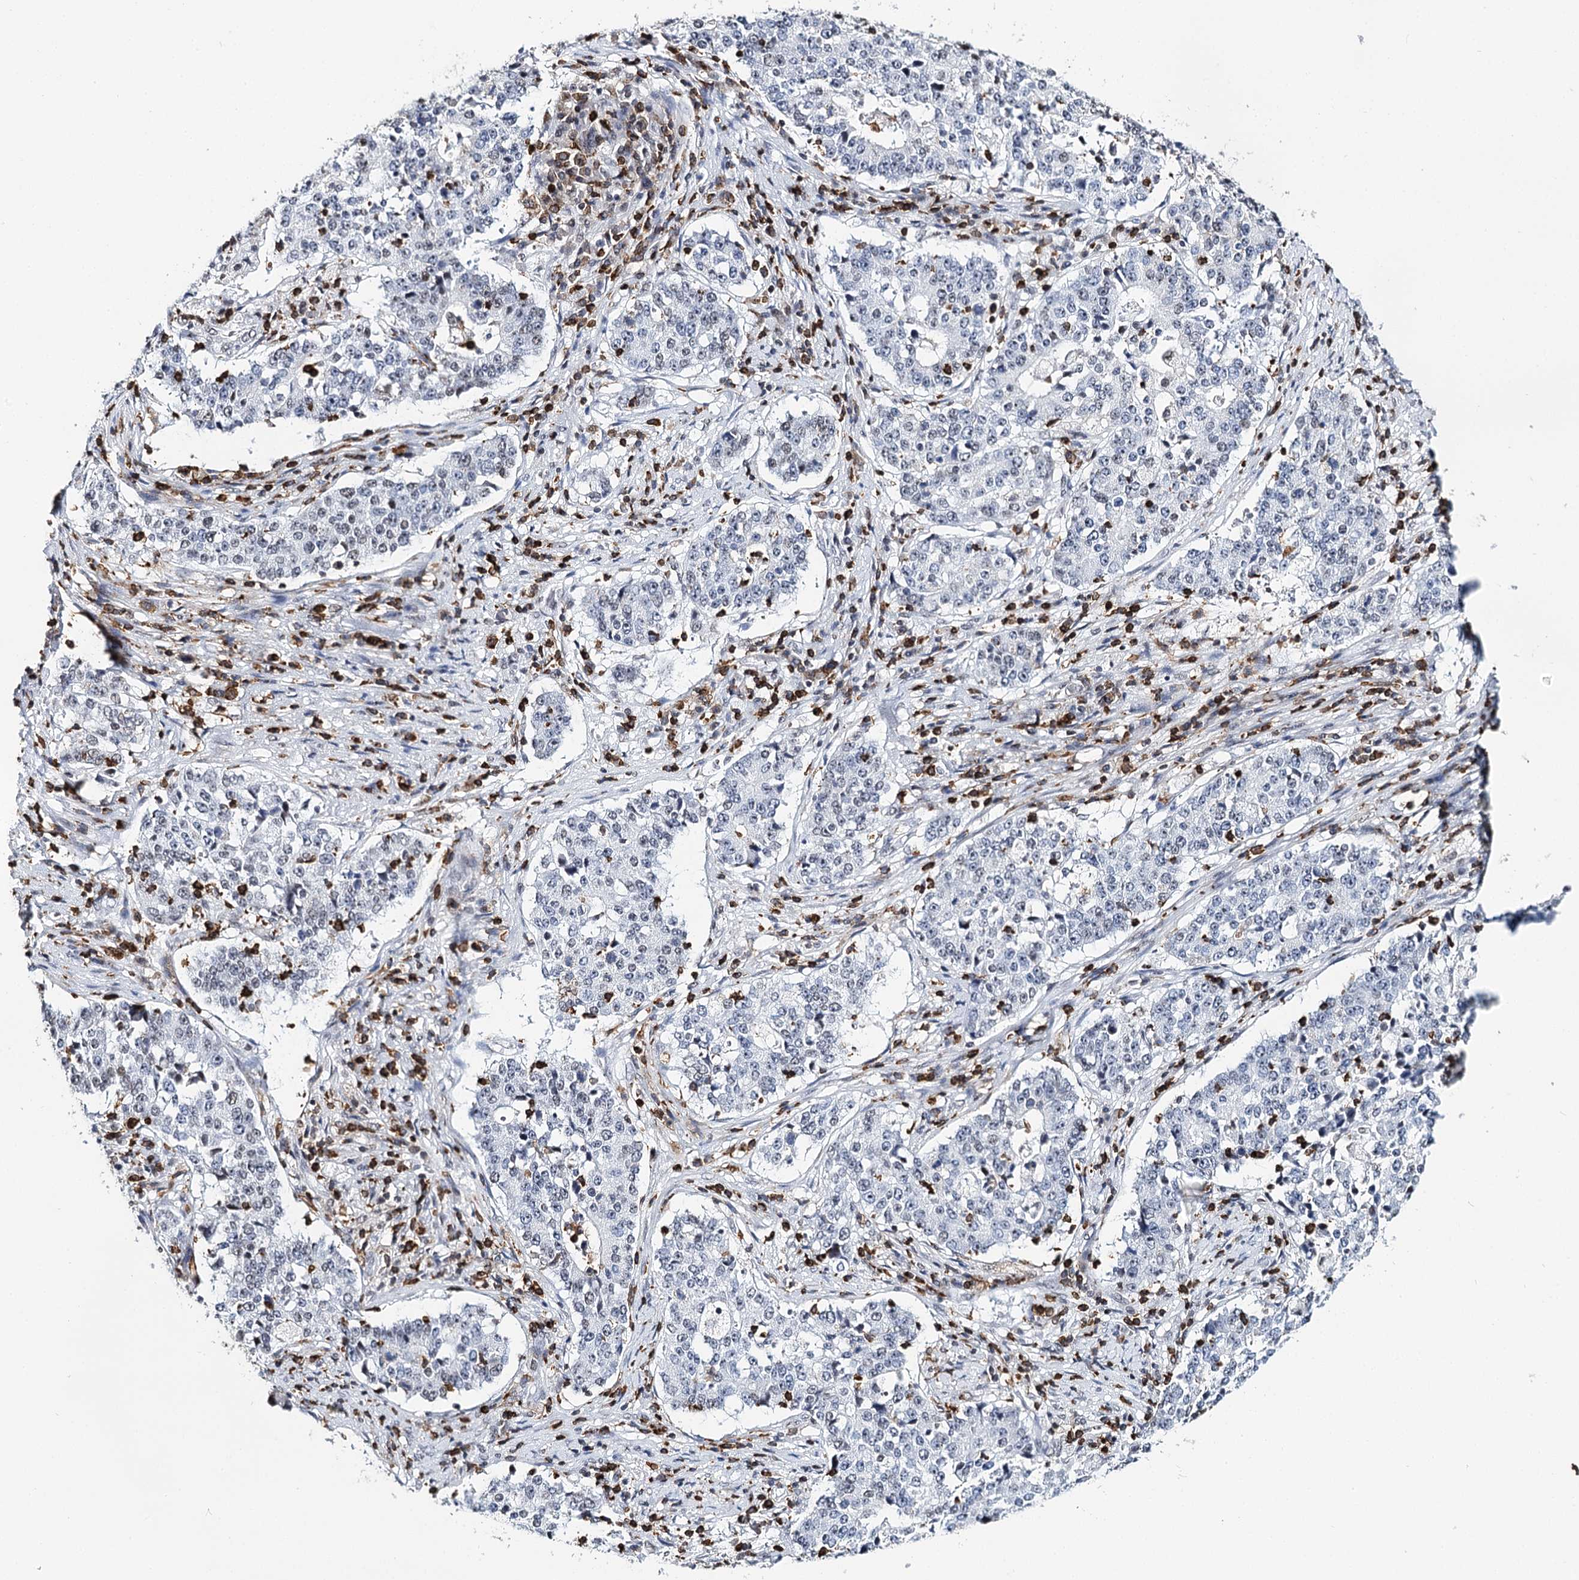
{"staining": {"intensity": "negative", "quantity": "none", "location": "none"}, "tissue": "stomach cancer", "cell_type": "Tumor cells", "image_type": "cancer", "snomed": [{"axis": "morphology", "description": "Adenocarcinoma, NOS"}, {"axis": "topography", "description": "Stomach"}], "caption": "Immunohistochemistry (IHC) of human stomach adenocarcinoma demonstrates no staining in tumor cells.", "gene": "BARD1", "patient": {"sex": "male", "age": 59}}